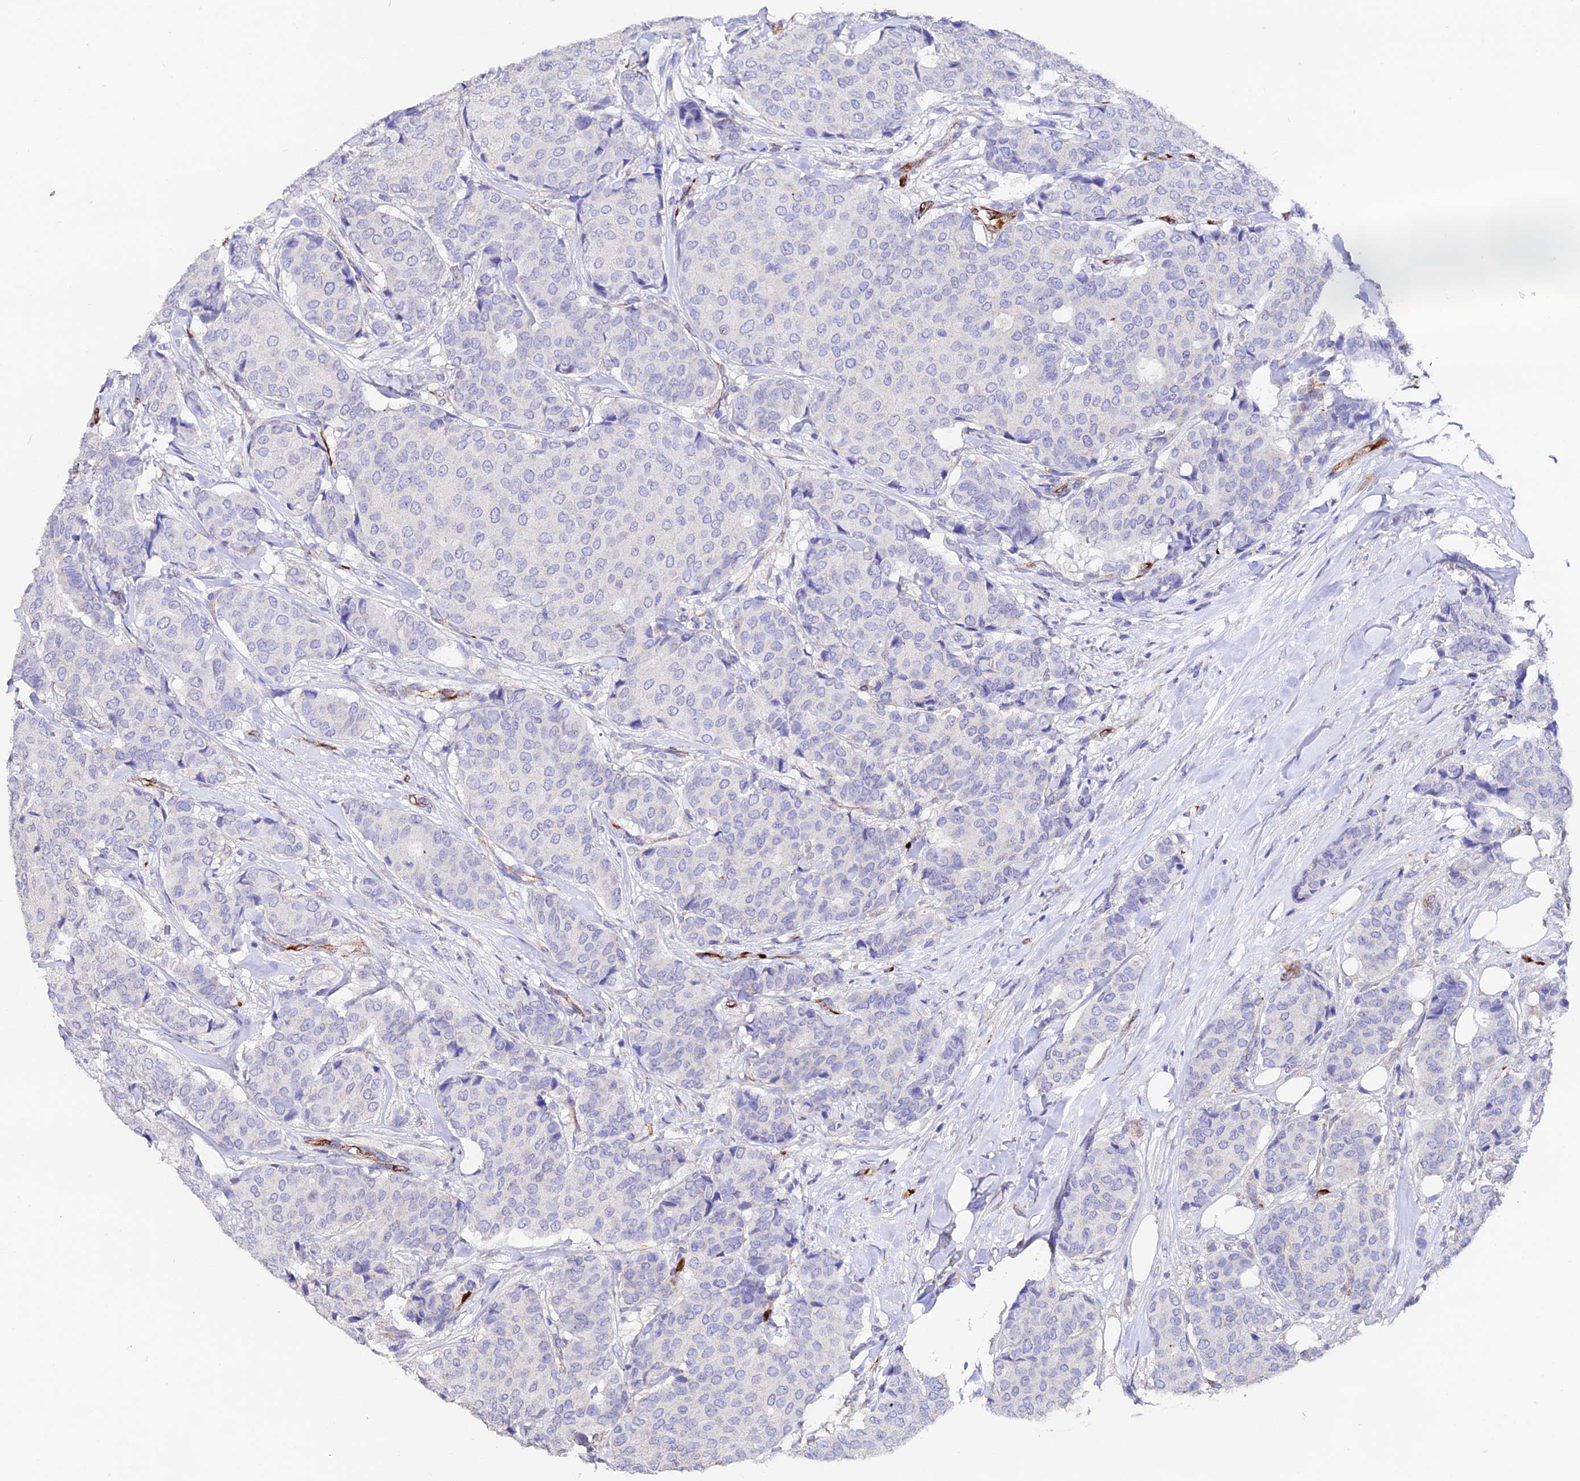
{"staining": {"intensity": "negative", "quantity": "none", "location": "none"}, "tissue": "breast cancer", "cell_type": "Tumor cells", "image_type": "cancer", "snomed": [{"axis": "morphology", "description": "Duct carcinoma"}, {"axis": "topography", "description": "Breast"}], "caption": "This photomicrograph is of breast invasive ductal carcinoma stained with immunohistochemistry to label a protein in brown with the nuclei are counter-stained blue. There is no positivity in tumor cells.", "gene": "ESM1", "patient": {"sex": "female", "age": 75}}